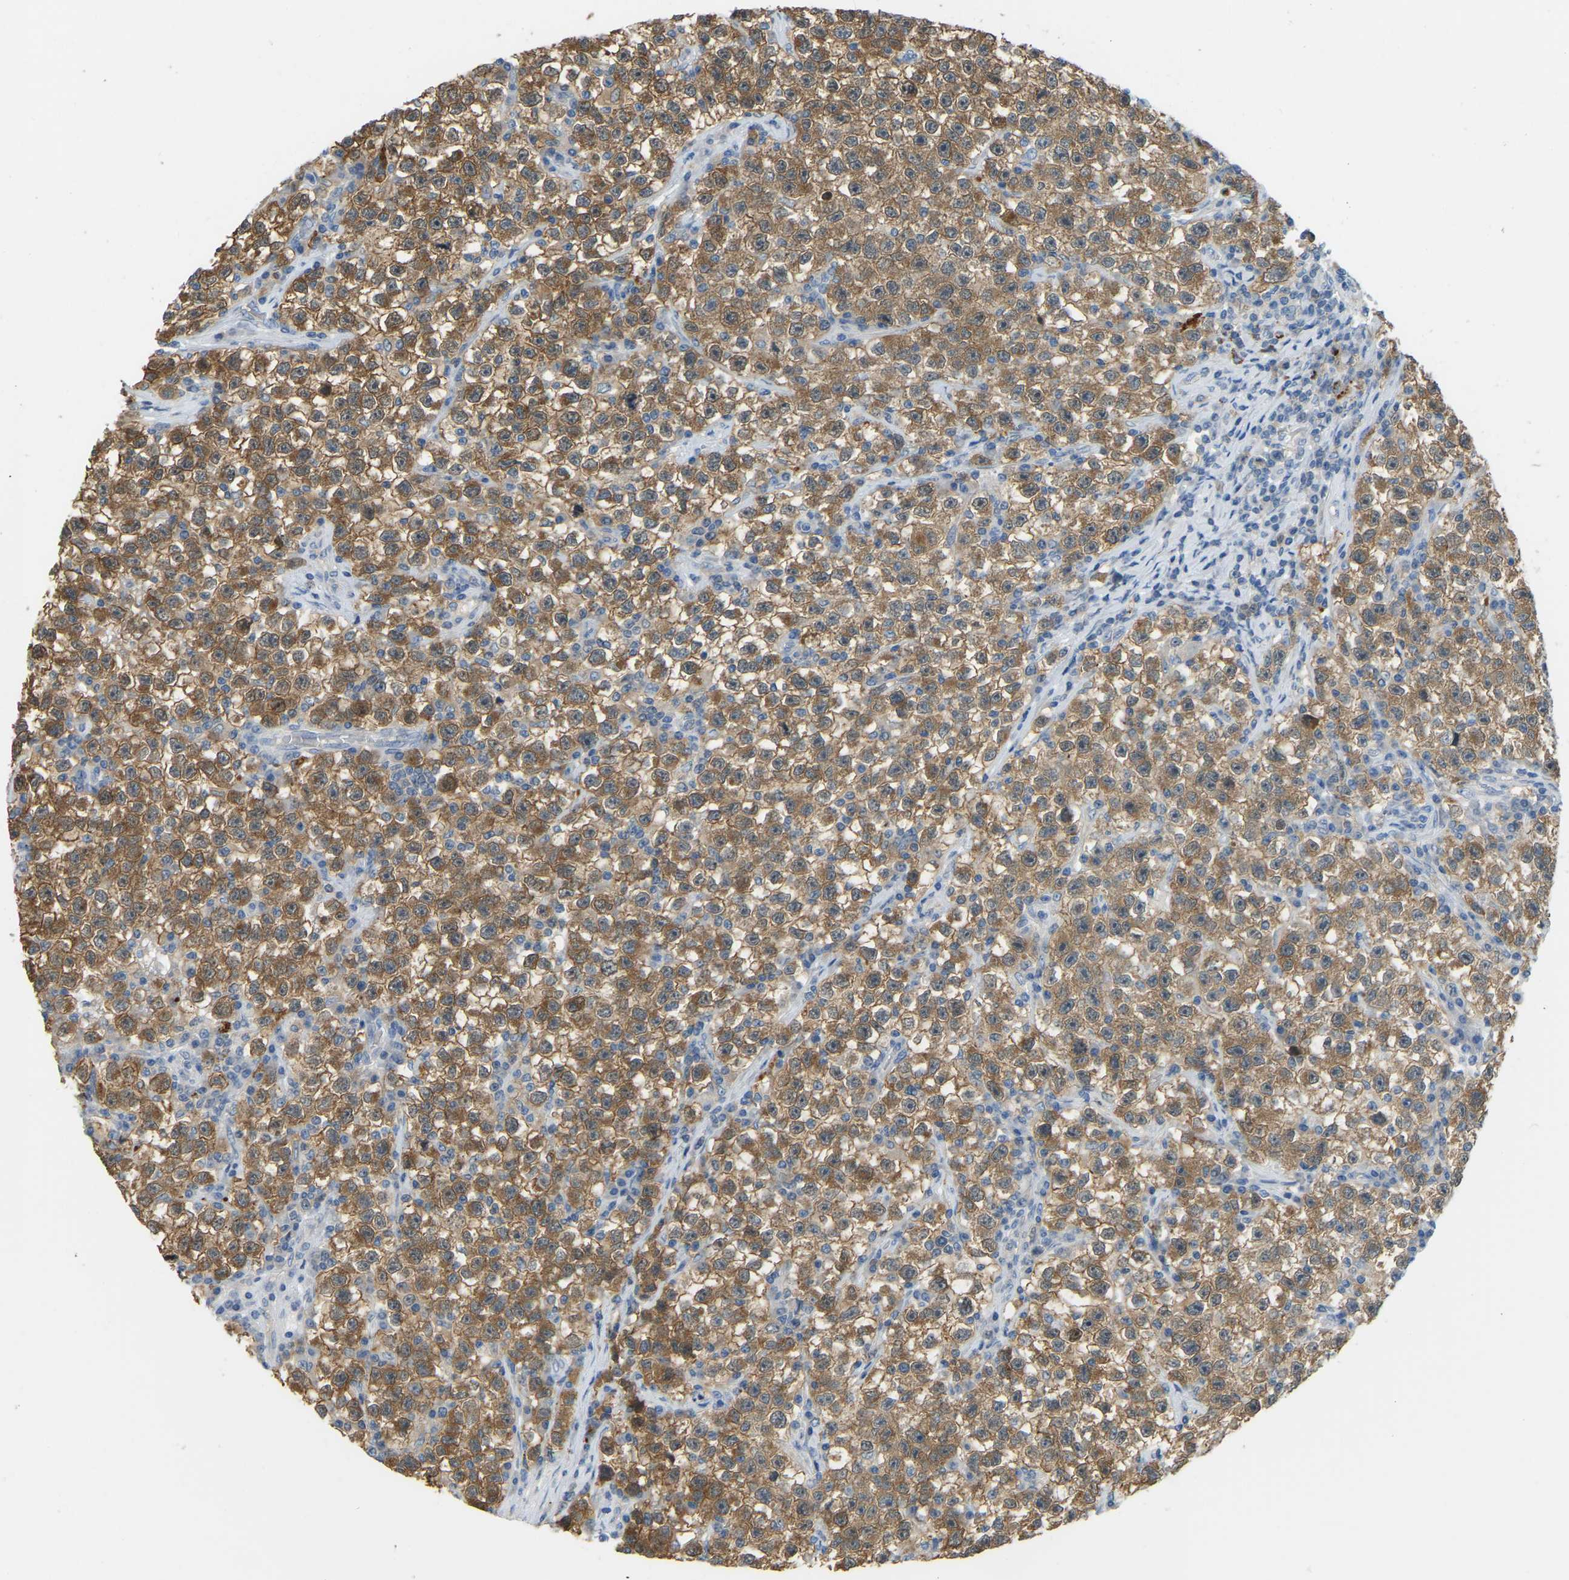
{"staining": {"intensity": "moderate", "quantity": ">75%", "location": "cytoplasmic/membranous"}, "tissue": "testis cancer", "cell_type": "Tumor cells", "image_type": "cancer", "snomed": [{"axis": "morphology", "description": "Seminoma, NOS"}, {"axis": "topography", "description": "Testis"}], "caption": "Tumor cells display moderate cytoplasmic/membranous staining in about >75% of cells in testis seminoma.", "gene": "NME8", "patient": {"sex": "male", "age": 22}}